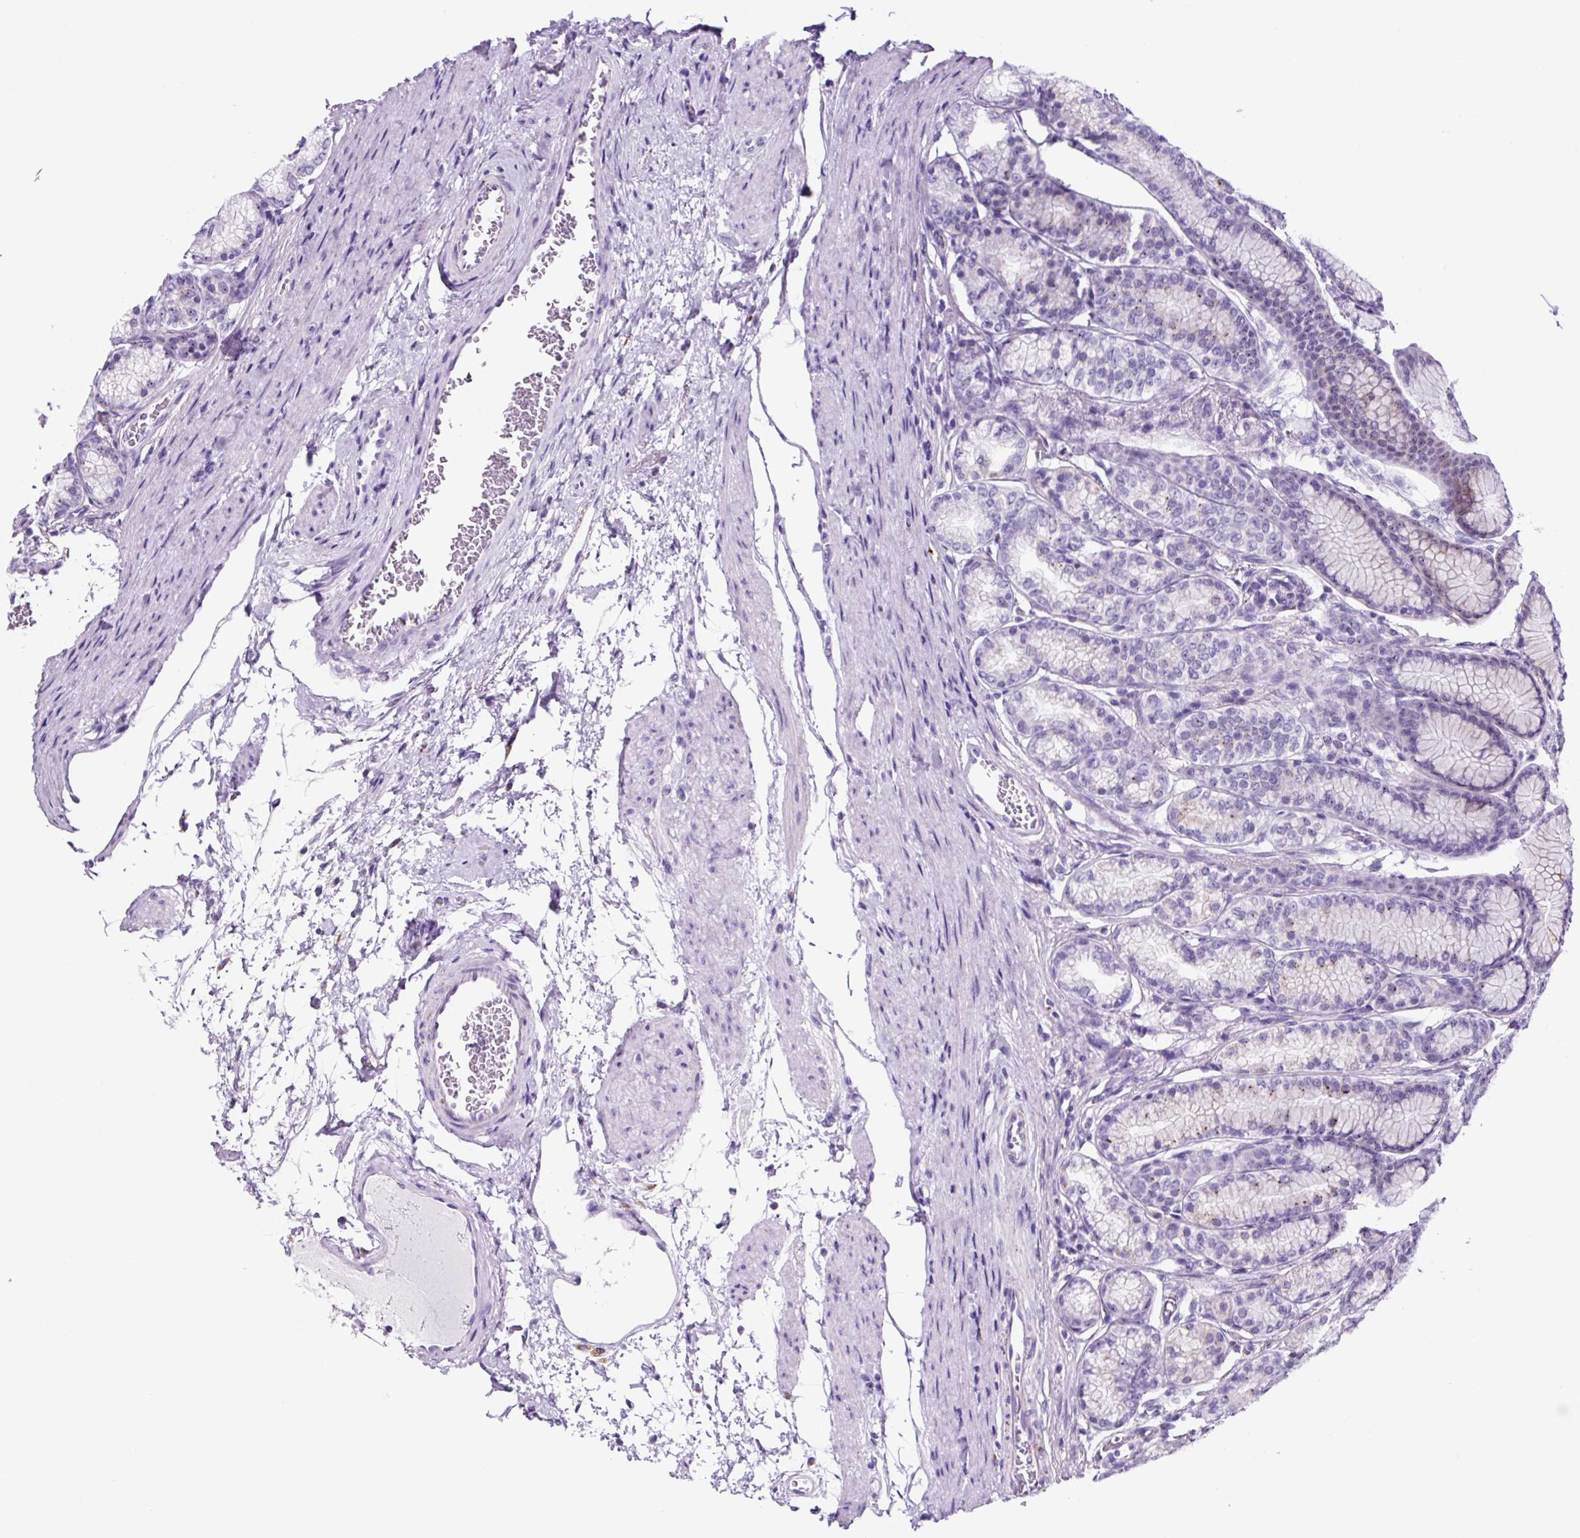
{"staining": {"intensity": "weak", "quantity": "<25%", "location": "cytoplasmic/membranous"}, "tissue": "stomach", "cell_type": "Glandular cells", "image_type": "normal", "snomed": [{"axis": "morphology", "description": "Normal tissue, NOS"}, {"axis": "morphology", "description": "Adenocarcinoma, NOS"}, {"axis": "morphology", "description": "Adenocarcinoma, High grade"}, {"axis": "topography", "description": "Stomach, upper"}, {"axis": "topography", "description": "Stomach"}], "caption": "This is a histopathology image of IHC staining of normal stomach, which shows no positivity in glandular cells. The staining was performed using DAB (3,3'-diaminobenzidine) to visualize the protein expression in brown, while the nuclei were stained in blue with hematoxylin (Magnification: 20x).", "gene": "LCN10", "patient": {"sex": "female", "age": 65}}